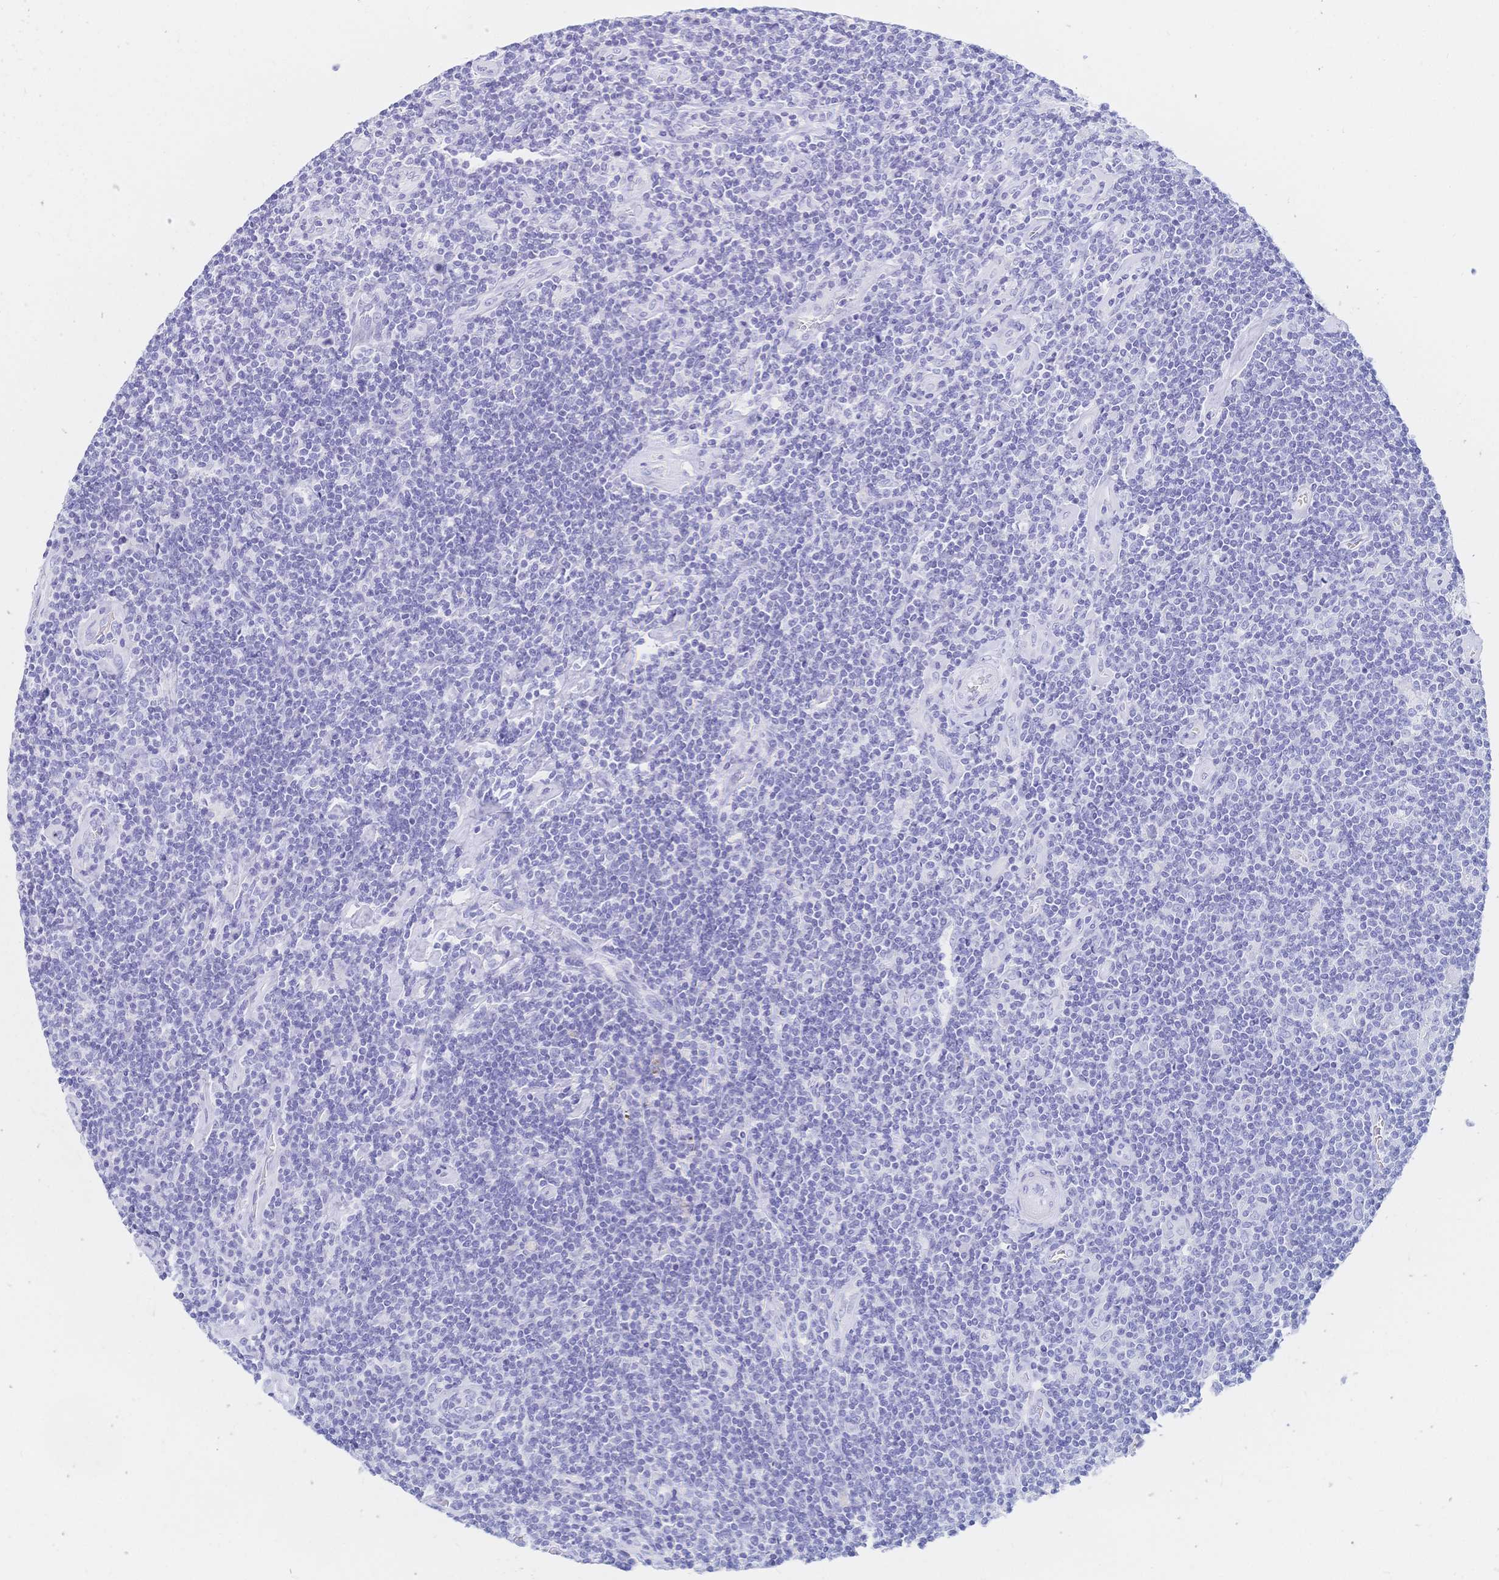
{"staining": {"intensity": "negative", "quantity": "none", "location": "none"}, "tissue": "lymphoma", "cell_type": "Tumor cells", "image_type": "cancer", "snomed": [{"axis": "morphology", "description": "Hodgkin's disease, NOS"}, {"axis": "topography", "description": "Lymph node"}], "caption": "Tumor cells show no significant protein expression in Hodgkin's disease. (Brightfield microscopy of DAB (3,3'-diaminobenzidine) immunohistochemistry at high magnification).", "gene": "MEP1B", "patient": {"sex": "male", "age": 40}}